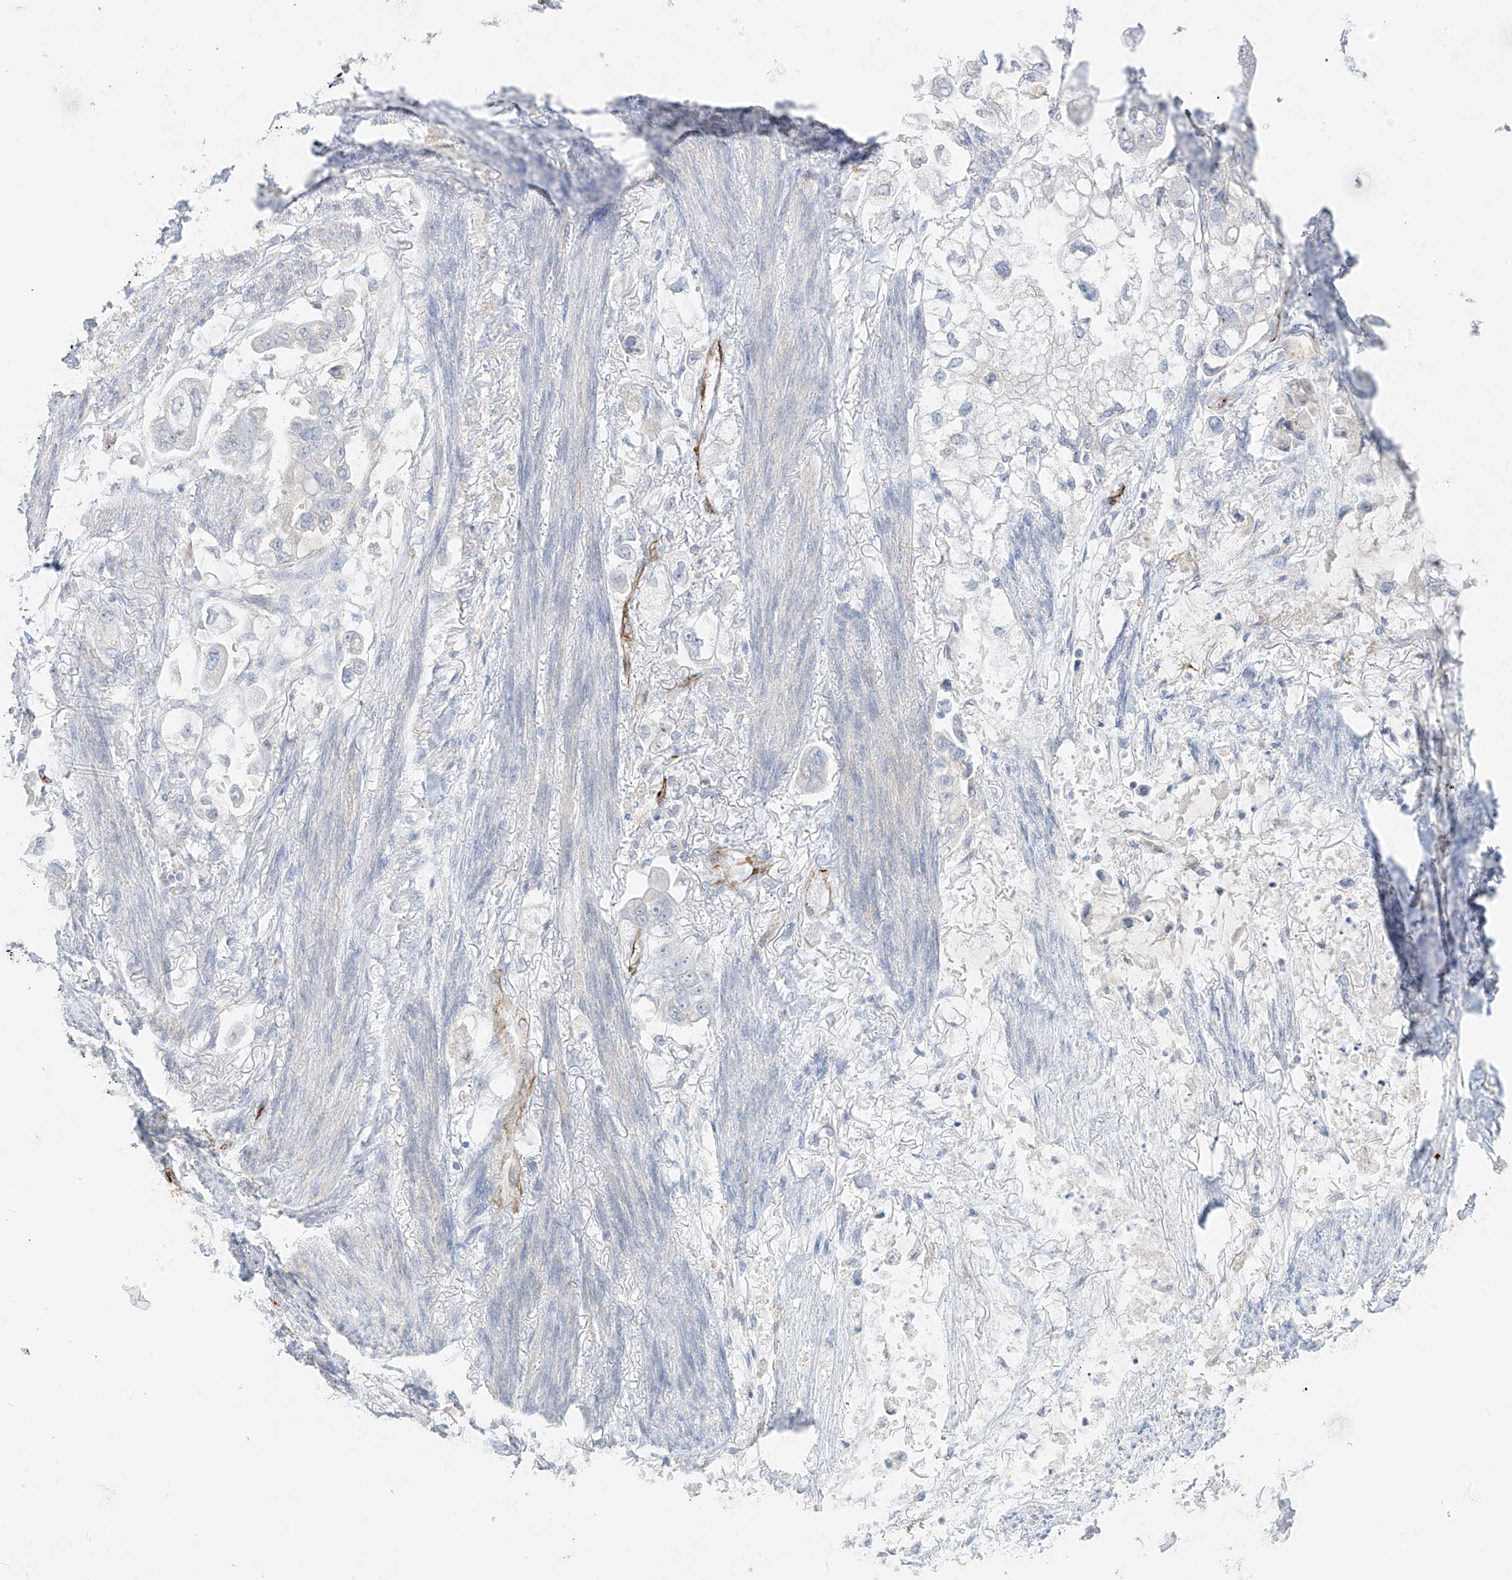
{"staining": {"intensity": "negative", "quantity": "none", "location": "none"}, "tissue": "stomach cancer", "cell_type": "Tumor cells", "image_type": "cancer", "snomed": [{"axis": "morphology", "description": "Adenocarcinoma, NOS"}, {"axis": "topography", "description": "Stomach"}], "caption": "Immunohistochemistry (IHC) of human stomach cancer demonstrates no positivity in tumor cells.", "gene": "C11orf87", "patient": {"sex": "male", "age": 62}}